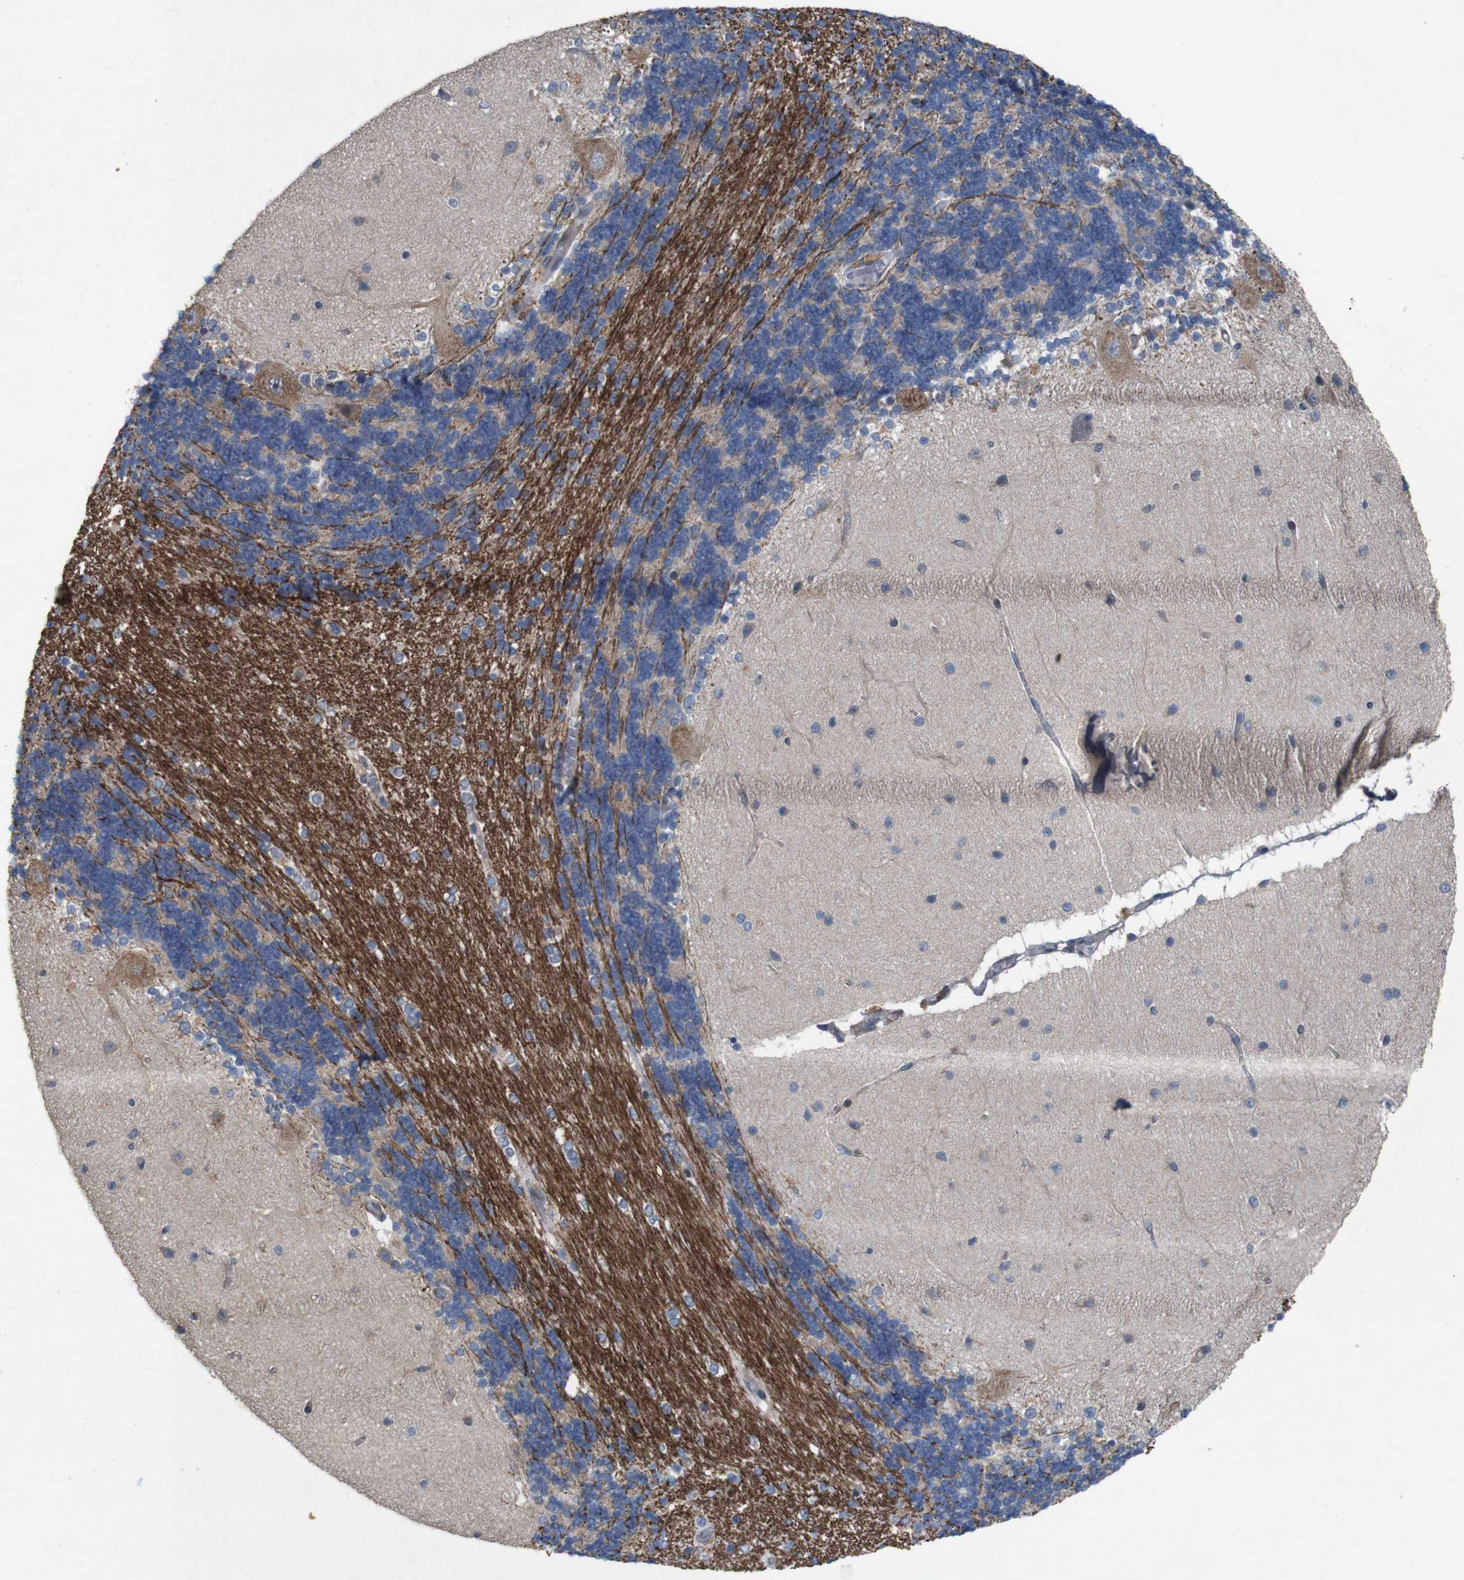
{"staining": {"intensity": "weak", "quantity": ">75%", "location": "cytoplasmic/membranous"}, "tissue": "cerebellum", "cell_type": "Cells in granular layer", "image_type": "normal", "snomed": [{"axis": "morphology", "description": "Normal tissue, NOS"}, {"axis": "topography", "description": "Cerebellum"}], "caption": "Cerebellum stained with a brown dye reveals weak cytoplasmic/membranous positive positivity in approximately >75% of cells in granular layer.", "gene": "SIGLEC8", "patient": {"sex": "female", "age": 54}}